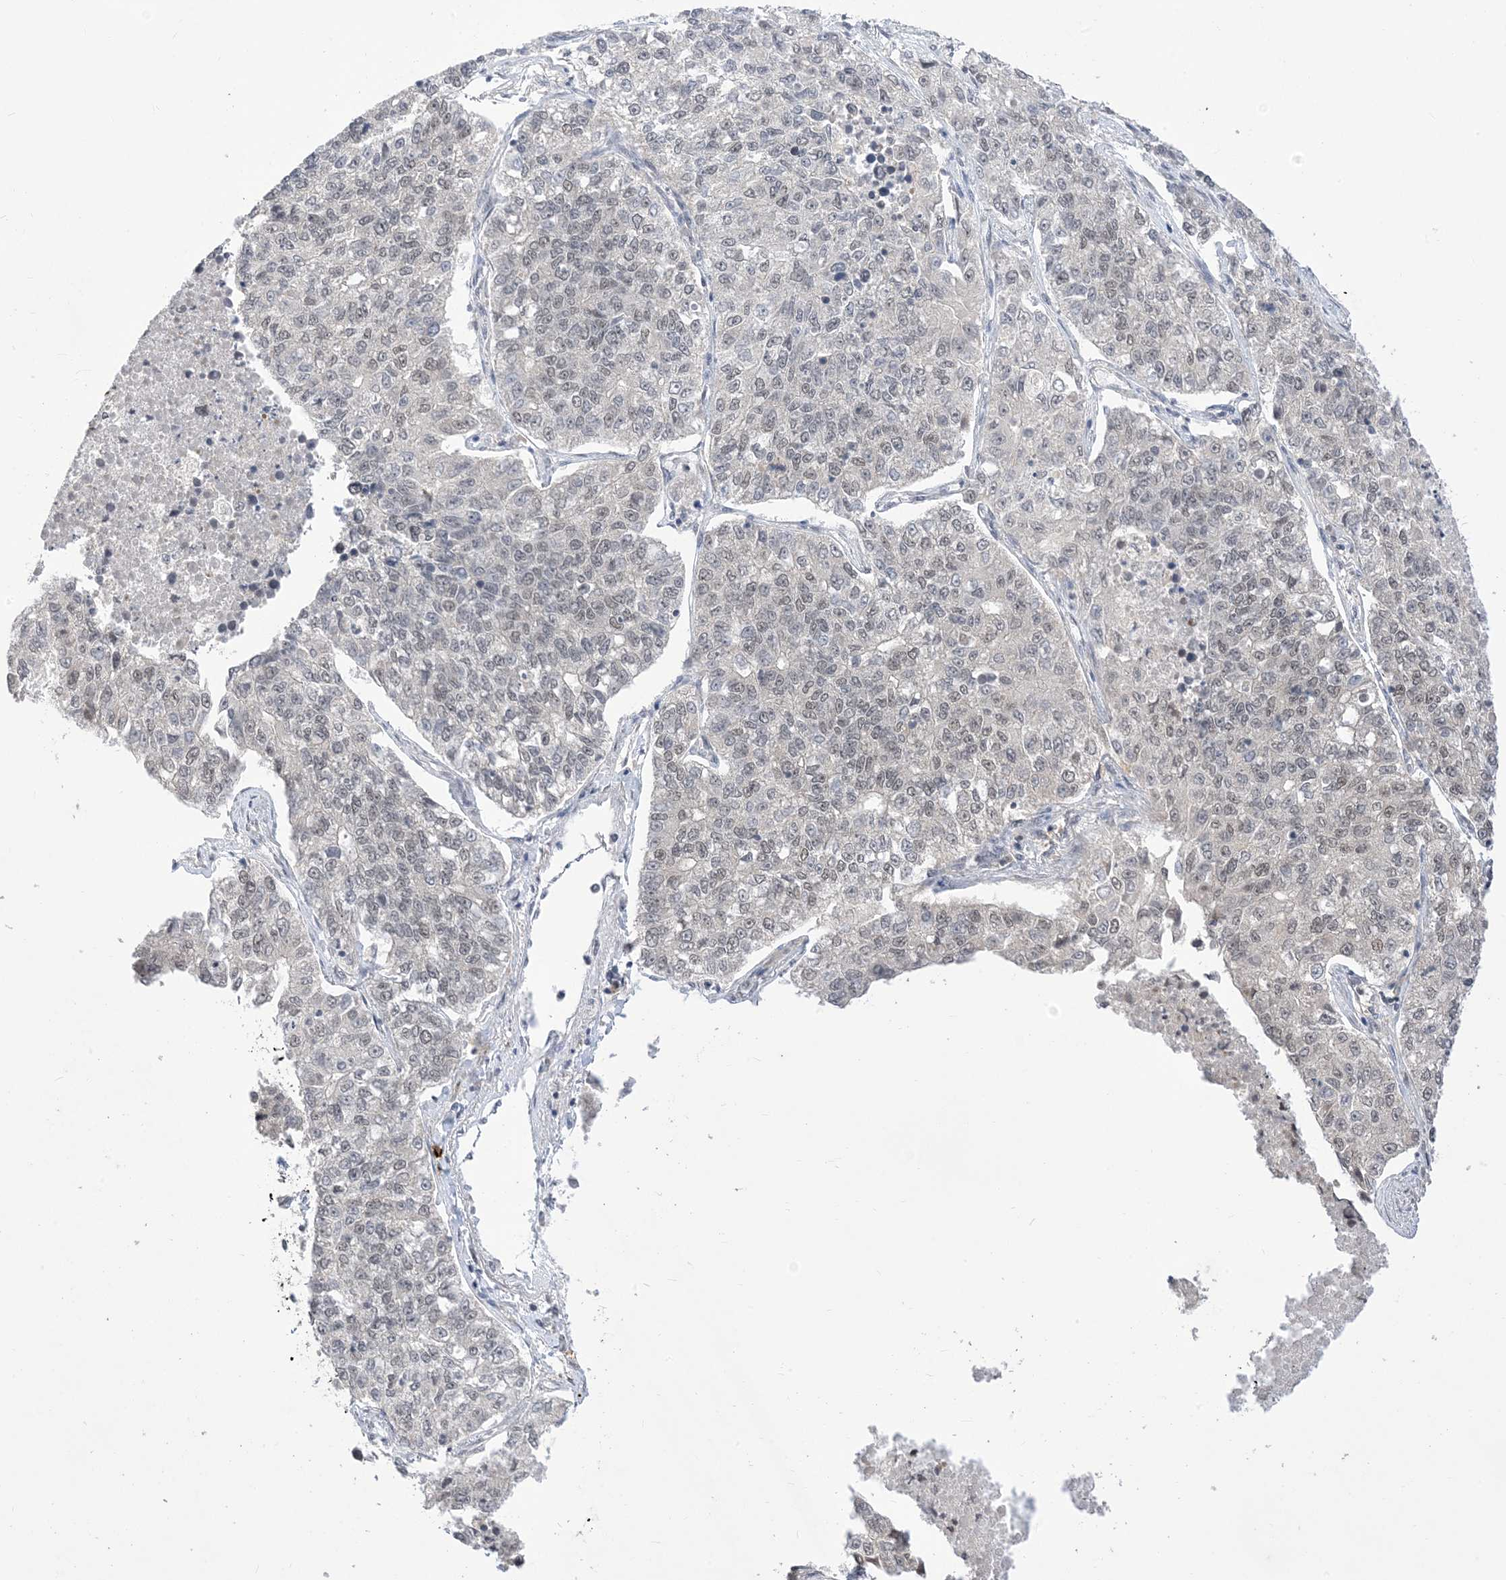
{"staining": {"intensity": "negative", "quantity": "none", "location": "none"}, "tissue": "lung cancer", "cell_type": "Tumor cells", "image_type": "cancer", "snomed": [{"axis": "morphology", "description": "Adenocarcinoma, NOS"}, {"axis": "topography", "description": "Lung"}], "caption": "Immunohistochemistry histopathology image of neoplastic tissue: human adenocarcinoma (lung) stained with DAB reveals no significant protein positivity in tumor cells. The staining is performed using DAB (3,3'-diaminobenzidine) brown chromogen with nuclei counter-stained in using hematoxylin.", "gene": "RANBP9", "patient": {"sex": "male", "age": 49}}